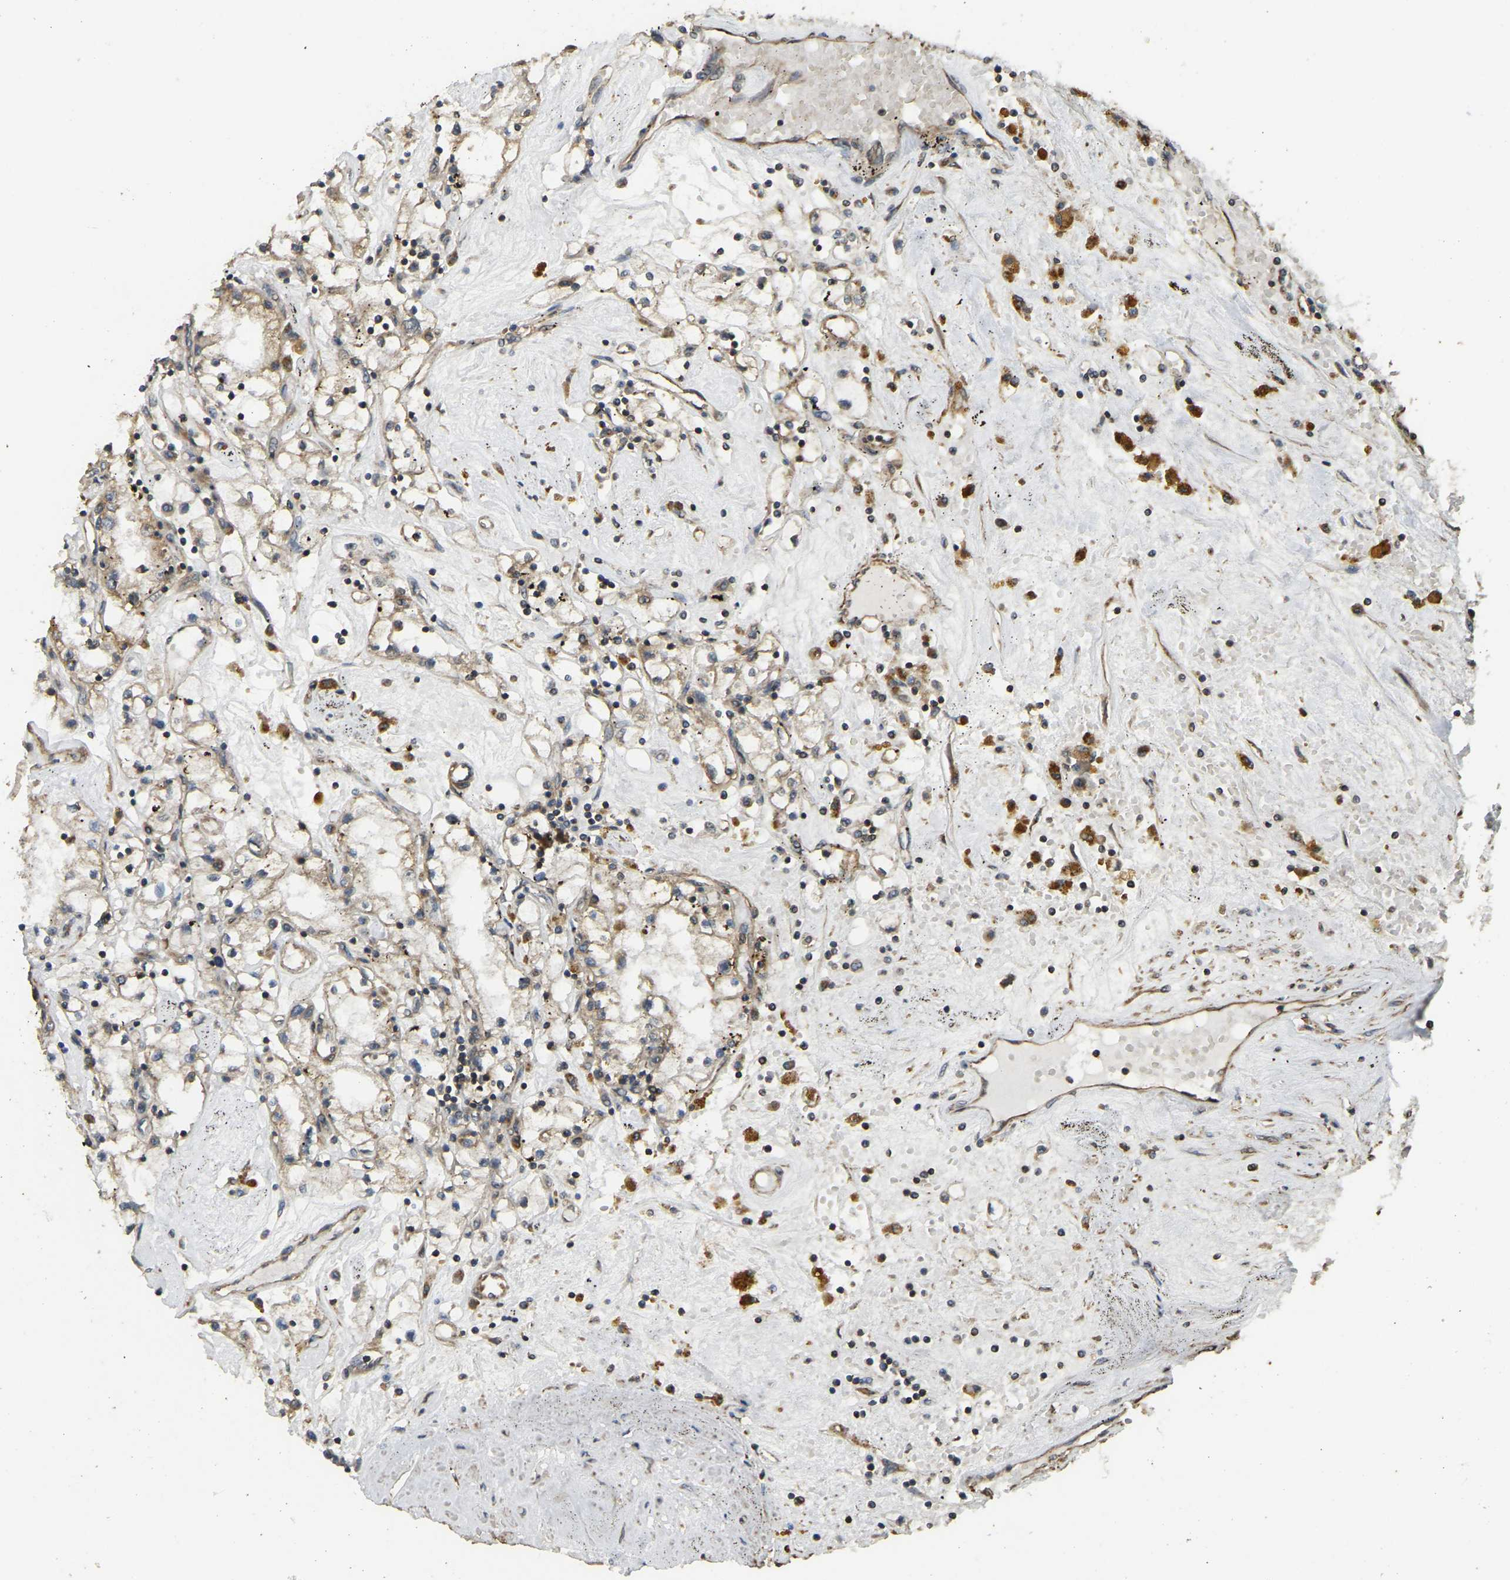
{"staining": {"intensity": "moderate", "quantity": ">75%", "location": "cytoplasmic/membranous"}, "tissue": "renal cancer", "cell_type": "Tumor cells", "image_type": "cancer", "snomed": [{"axis": "morphology", "description": "Adenocarcinoma, NOS"}, {"axis": "topography", "description": "Kidney"}], "caption": "Approximately >75% of tumor cells in adenocarcinoma (renal) show moderate cytoplasmic/membranous protein expression as visualized by brown immunohistochemical staining.", "gene": "GNG2", "patient": {"sex": "male", "age": 56}}